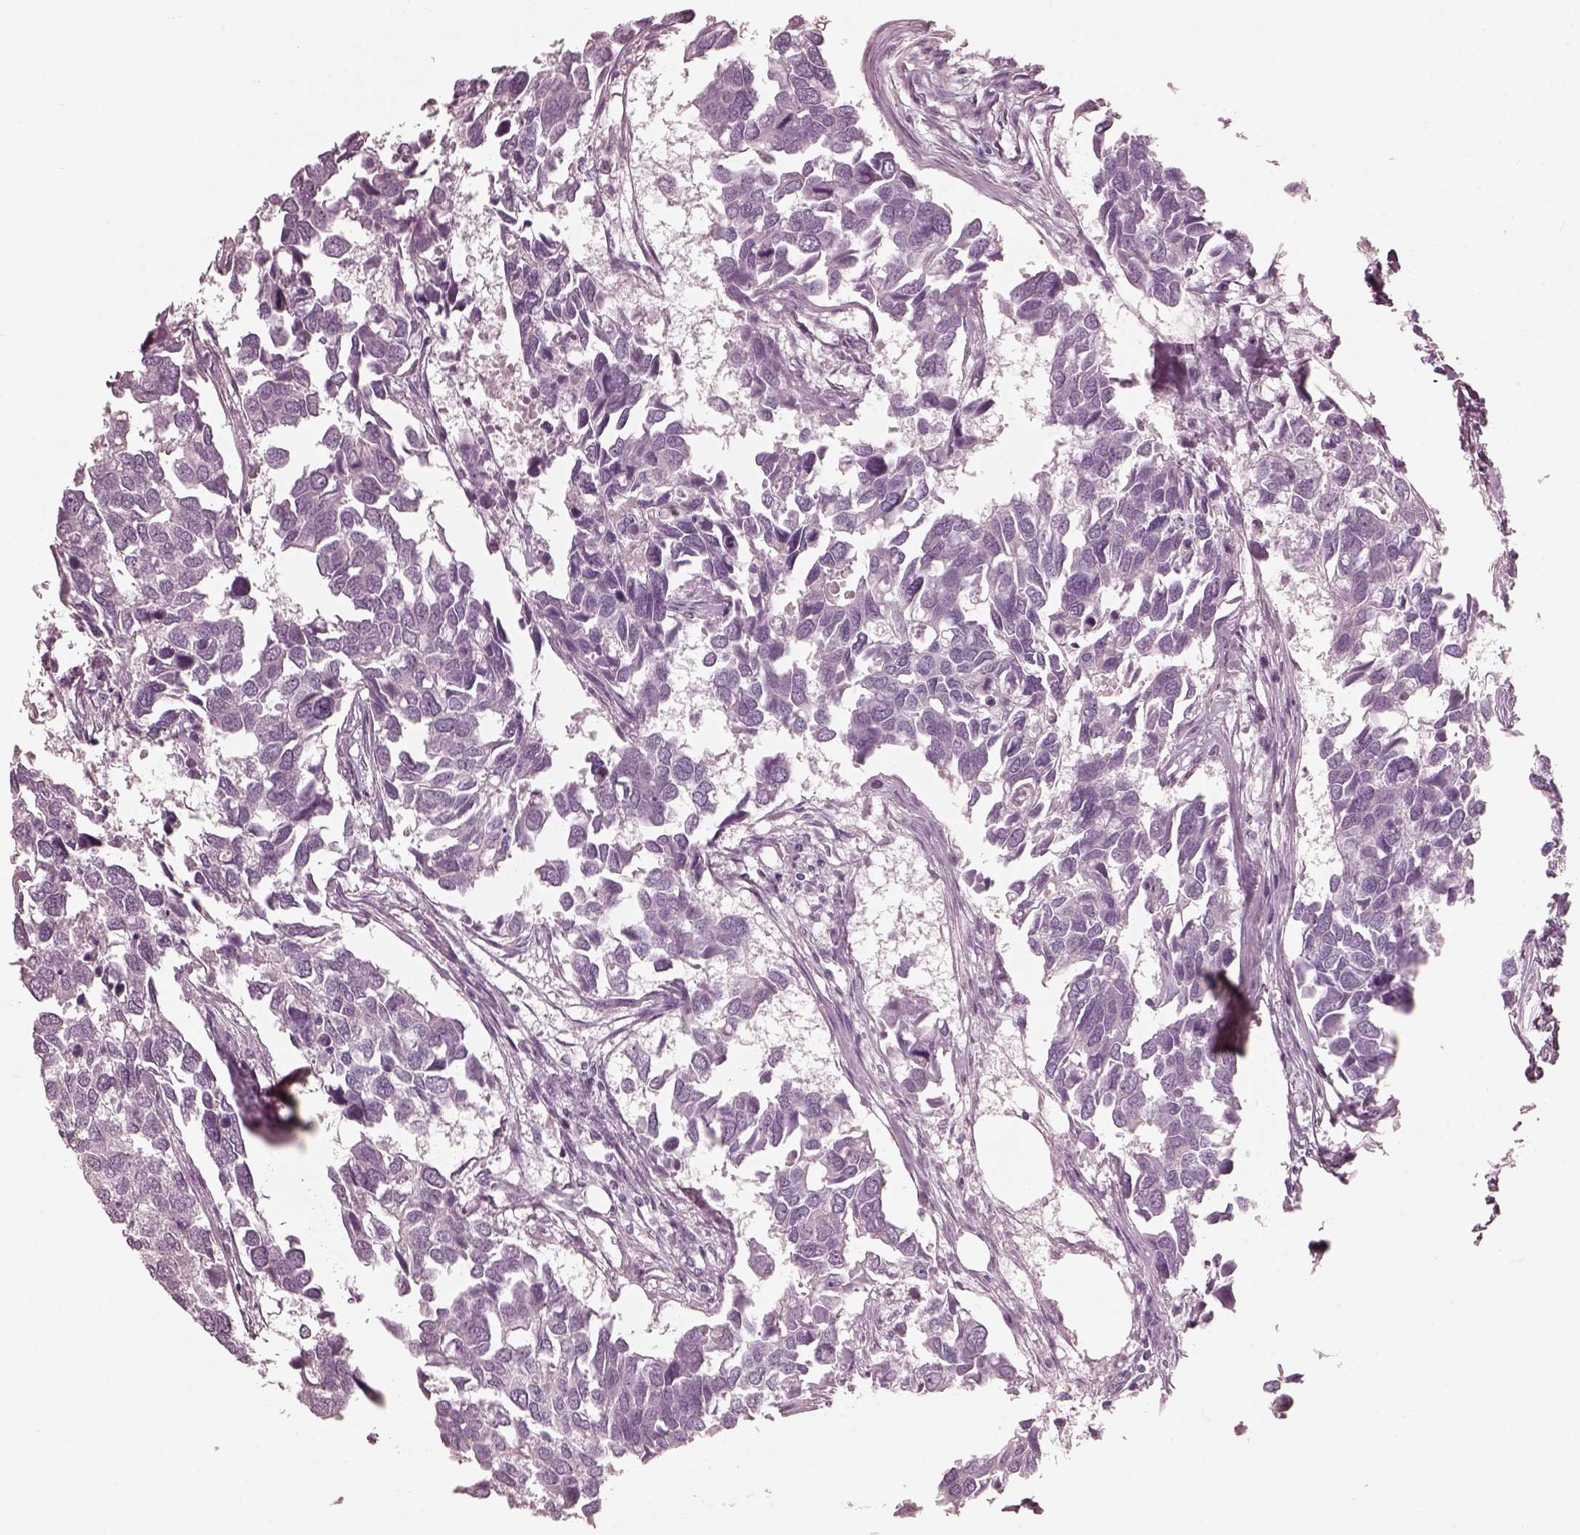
{"staining": {"intensity": "negative", "quantity": "none", "location": "none"}, "tissue": "breast cancer", "cell_type": "Tumor cells", "image_type": "cancer", "snomed": [{"axis": "morphology", "description": "Duct carcinoma"}, {"axis": "topography", "description": "Breast"}], "caption": "An immunohistochemistry photomicrograph of infiltrating ductal carcinoma (breast) is shown. There is no staining in tumor cells of infiltrating ductal carcinoma (breast).", "gene": "FABP9", "patient": {"sex": "female", "age": 83}}